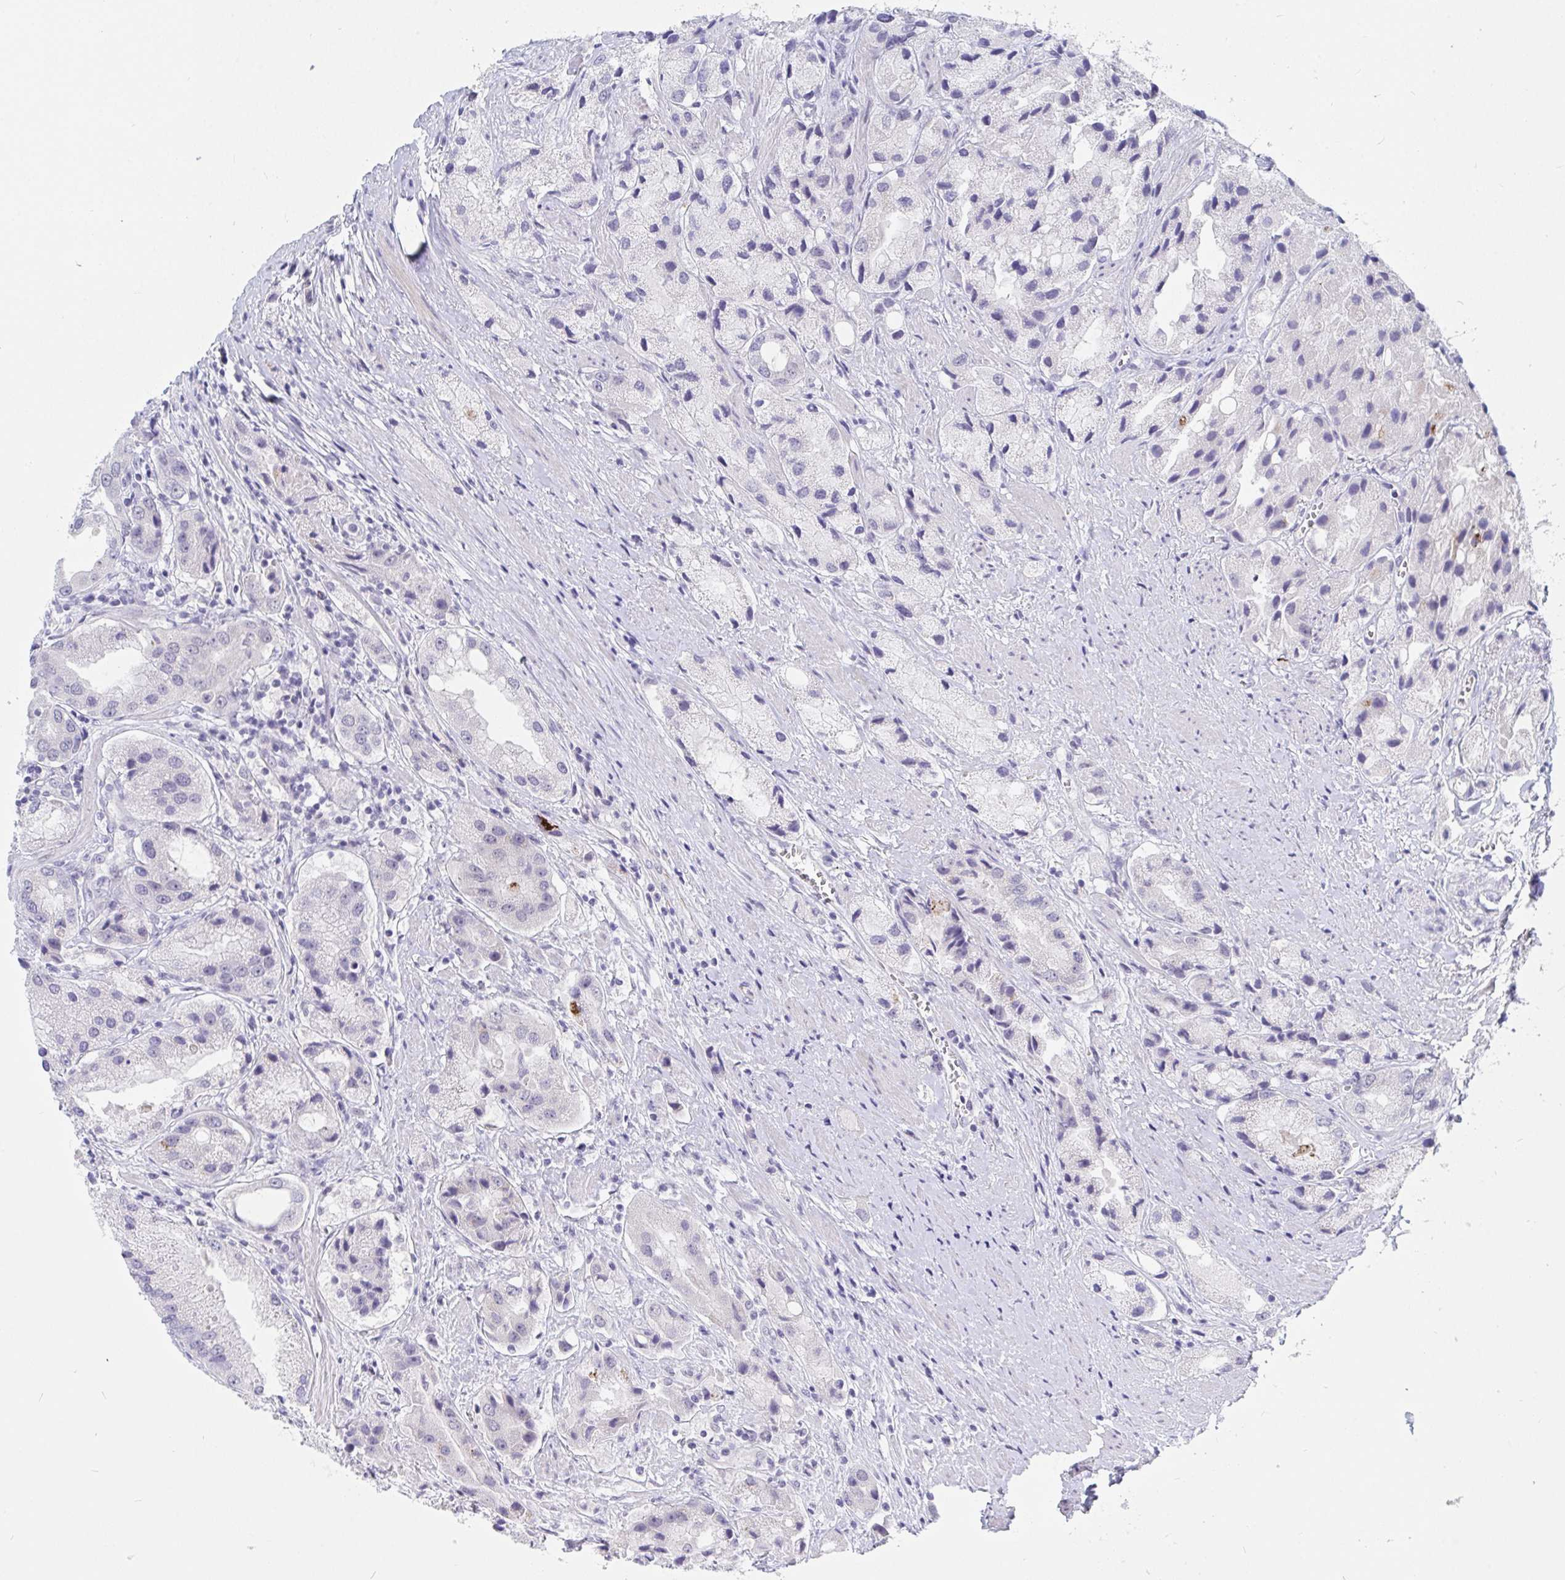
{"staining": {"intensity": "negative", "quantity": "none", "location": "none"}, "tissue": "prostate cancer", "cell_type": "Tumor cells", "image_type": "cancer", "snomed": [{"axis": "morphology", "description": "Adenocarcinoma, Low grade"}, {"axis": "topography", "description": "Prostate"}], "caption": "Tumor cells are negative for brown protein staining in prostate cancer (adenocarcinoma (low-grade)).", "gene": "DAOA", "patient": {"sex": "male", "age": 69}}